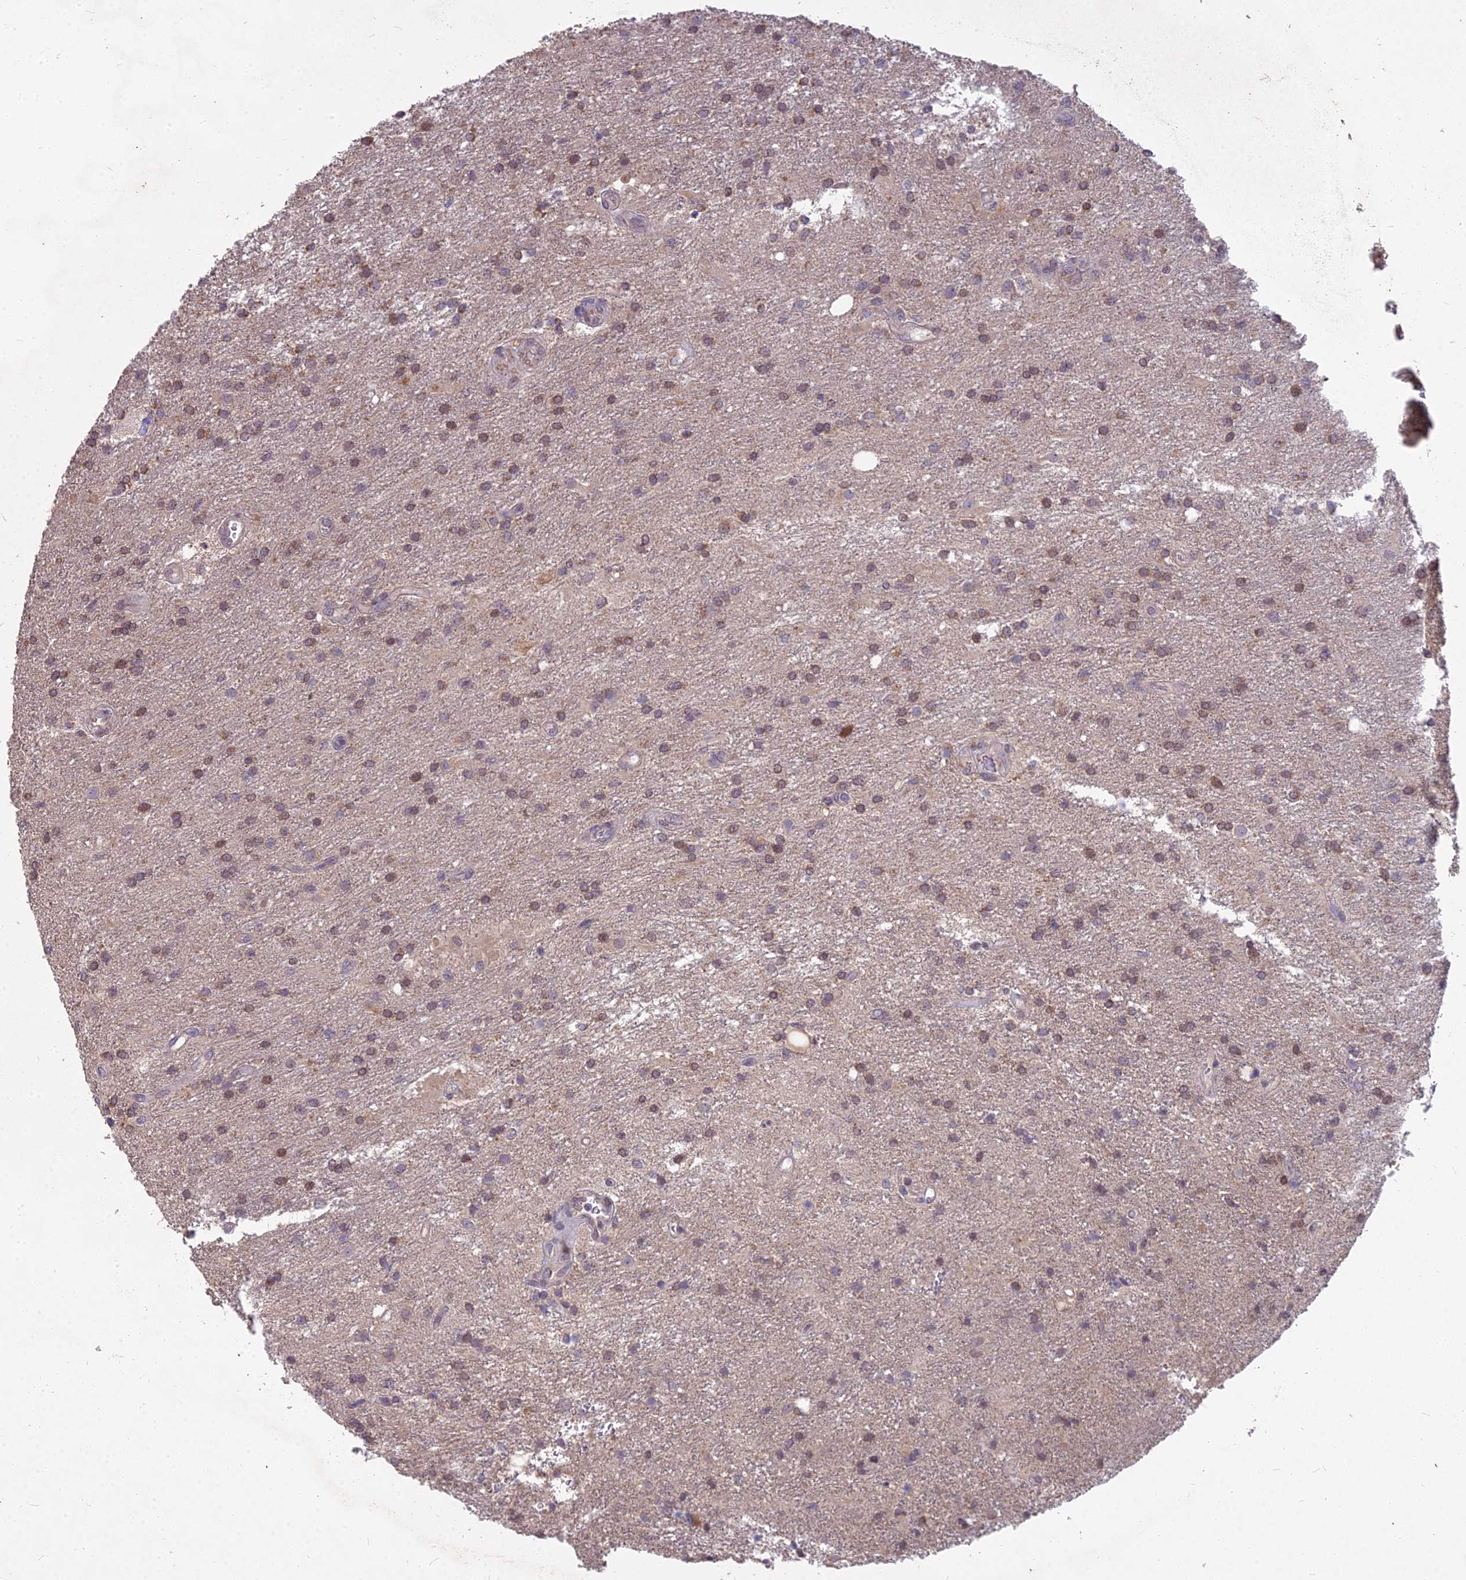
{"staining": {"intensity": "moderate", "quantity": "25%-75%", "location": "cytoplasmic/membranous"}, "tissue": "glioma", "cell_type": "Tumor cells", "image_type": "cancer", "snomed": [{"axis": "morphology", "description": "Glioma, malignant, Low grade"}, {"axis": "topography", "description": "Brain"}], "caption": "This is a histology image of IHC staining of malignant low-grade glioma, which shows moderate staining in the cytoplasmic/membranous of tumor cells.", "gene": "MICU2", "patient": {"sex": "male", "age": 66}}